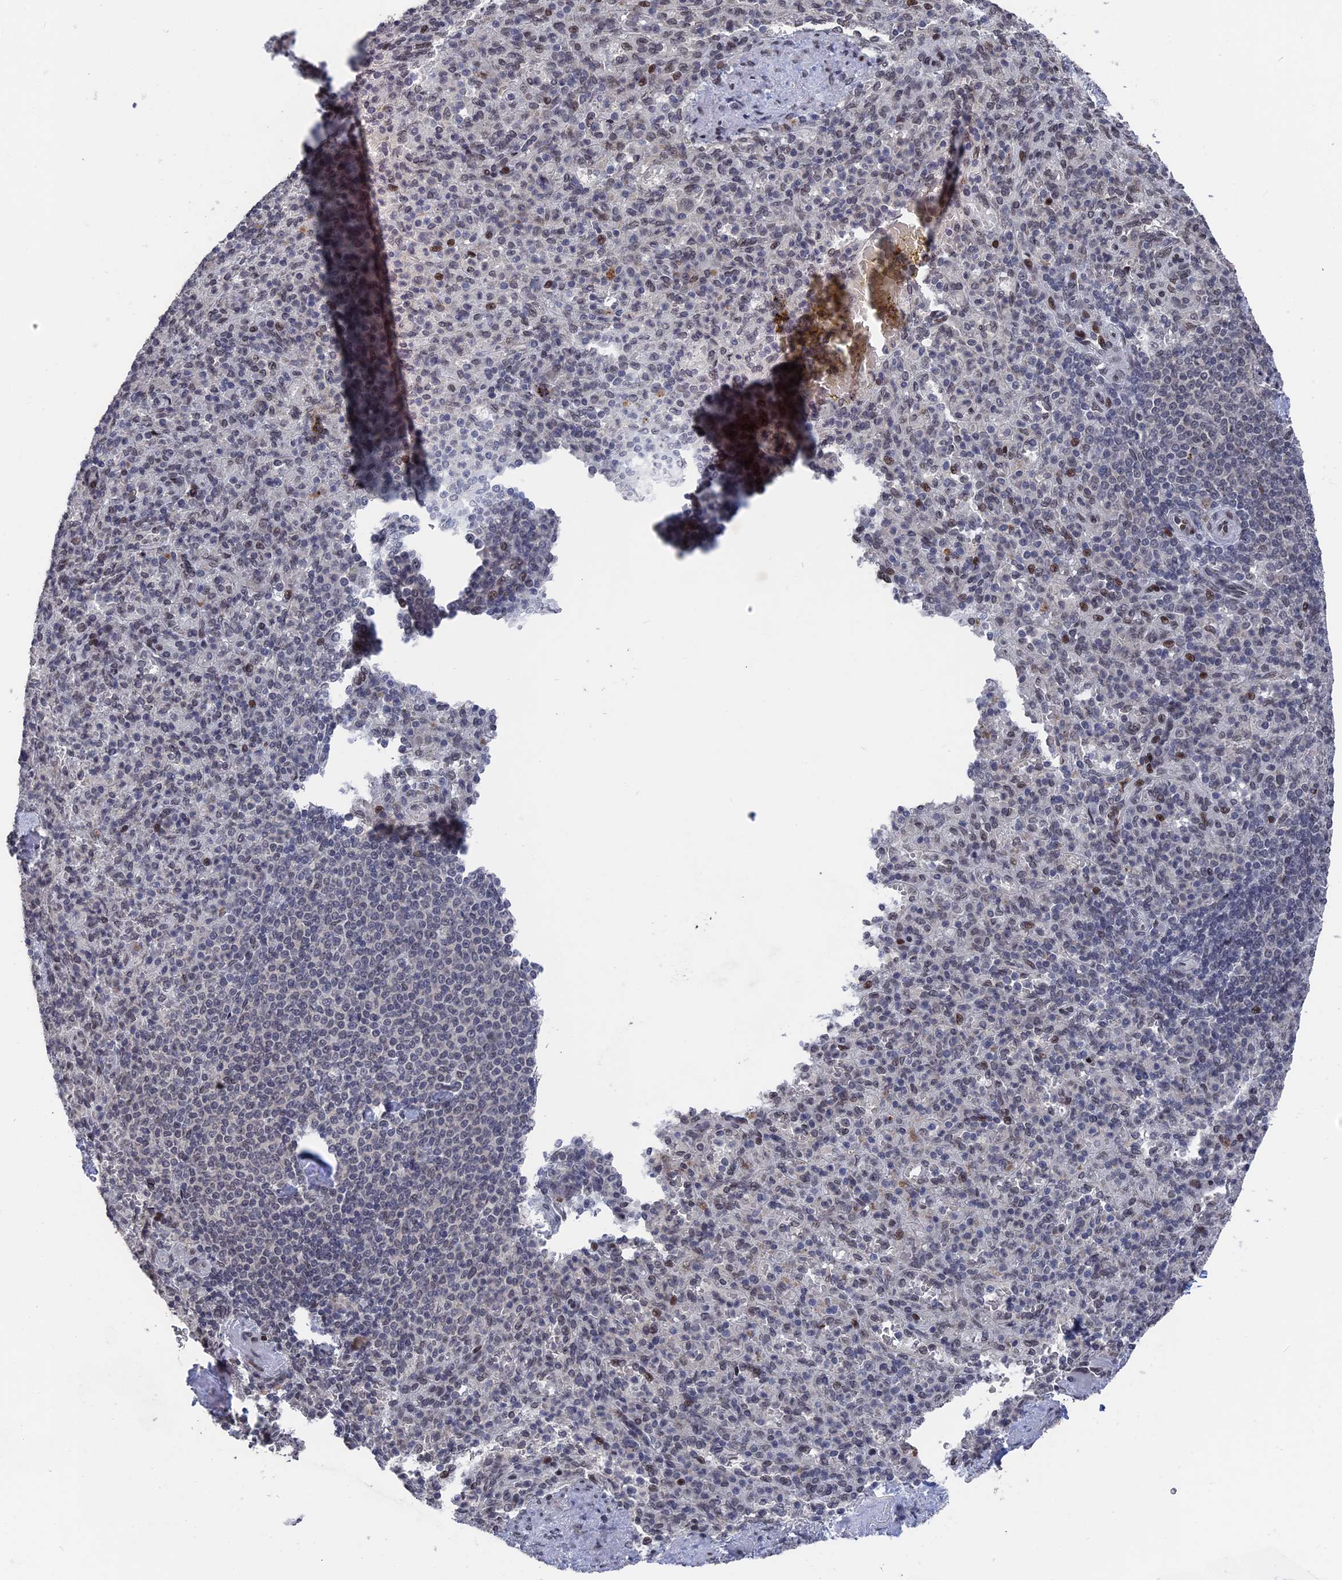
{"staining": {"intensity": "weak", "quantity": "25%-75%", "location": "nuclear"}, "tissue": "spleen", "cell_type": "Cells in red pulp", "image_type": "normal", "snomed": [{"axis": "morphology", "description": "Normal tissue, NOS"}, {"axis": "topography", "description": "Spleen"}], "caption": "Spleen was stained to show a protein in brown. There is low levels of weak nuclear positivity in about 25%-75% of cells in red pulp.", "gene": "NR2C2AP", "patient": {"sex": "female", "age": 74}}